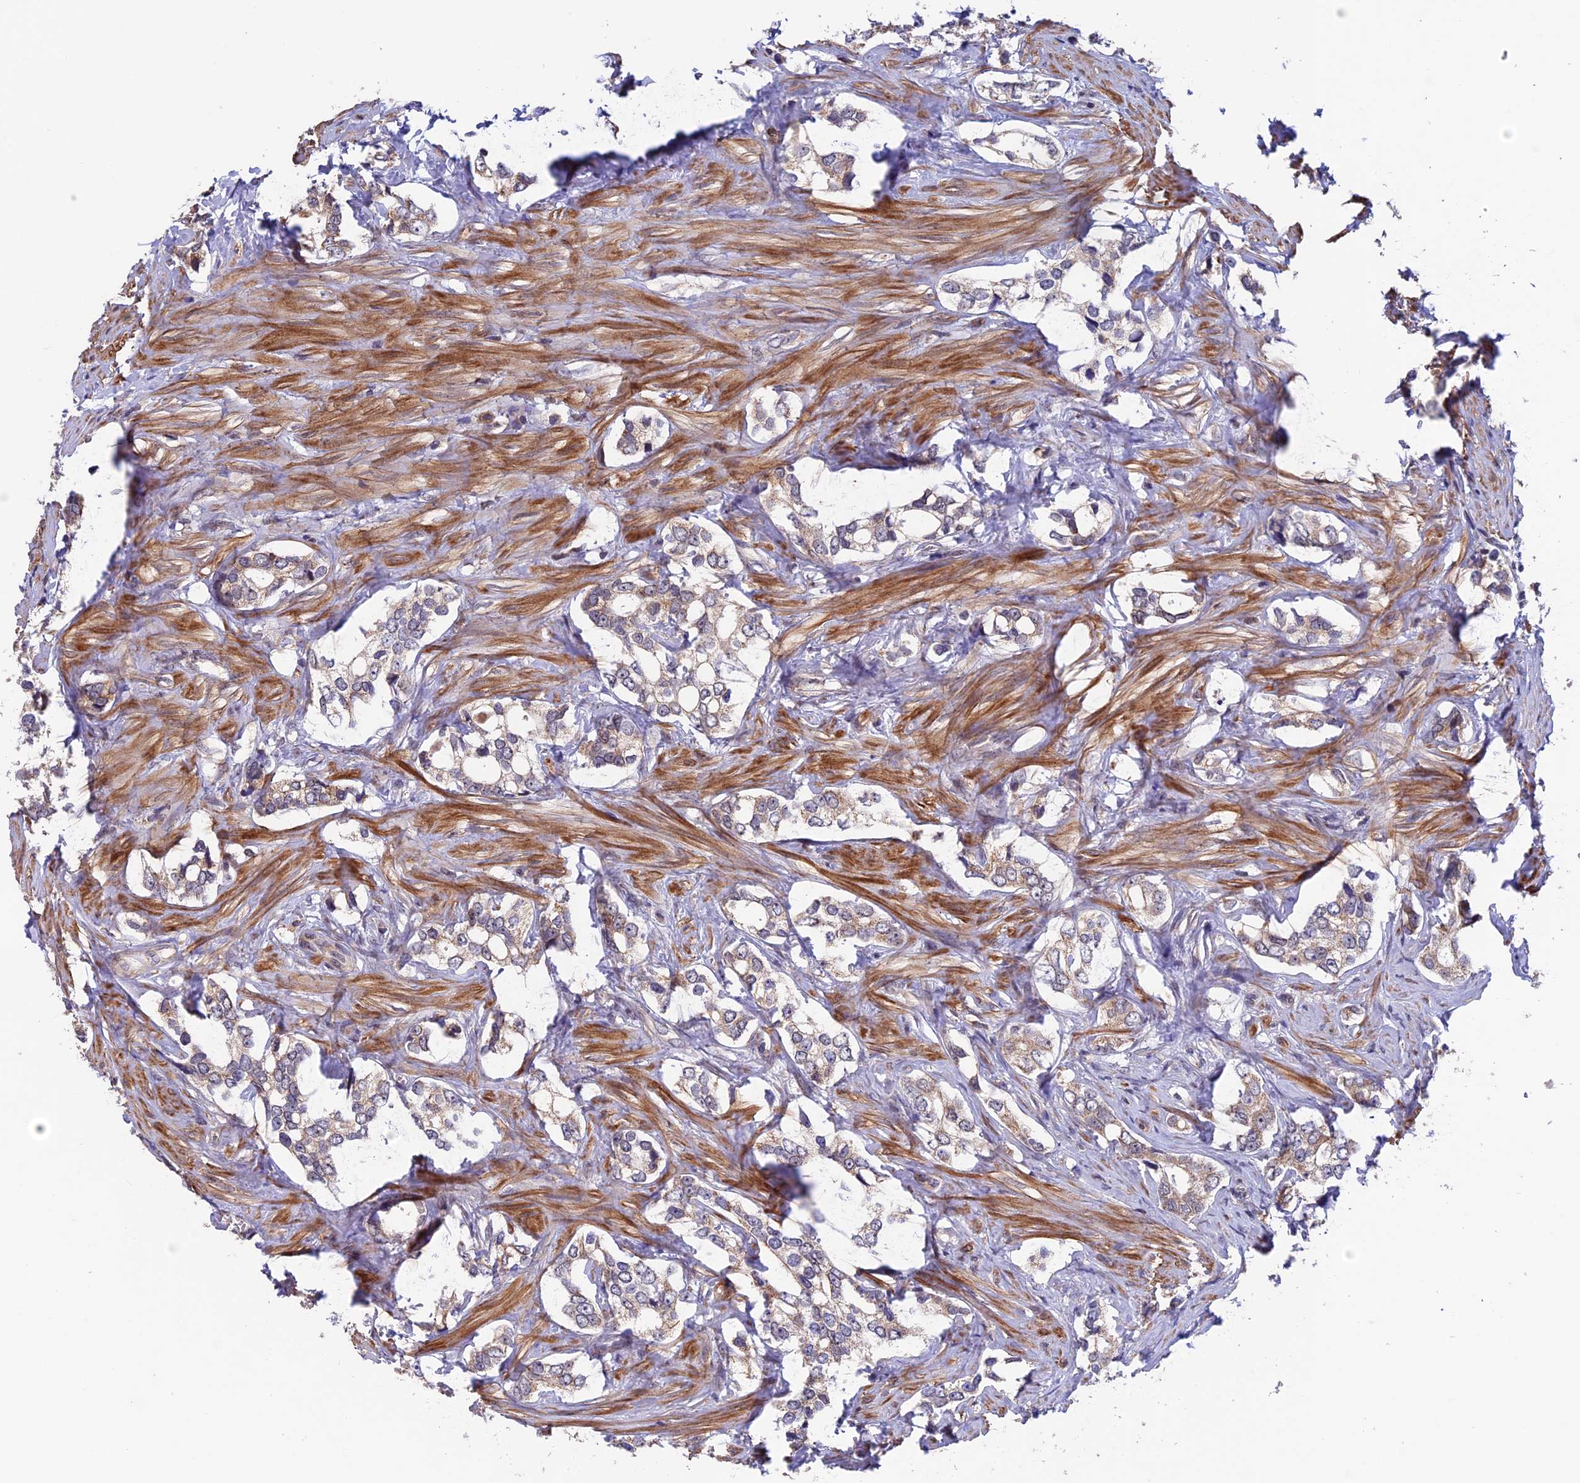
{"staining": {"intensity": "weak", "quantity": "<25%", "location": "cytoplasmic/membranous"}, "tissue": "prostate cancer", "cell_type": "Tumor cells", "image_type": "cancer", "snomed": [{"axis": "morphology", "description": "Adenocarcinoma, High grade"}, {"axis": "topography", "description": "Prostate"}], "caption": "The photomicrograph exhibits no significant positivity in tumor cells of high-grade adenocarcinoma (prostate).", "gene": "RNF17", "patient": {"sex": "male", "age": 66}}